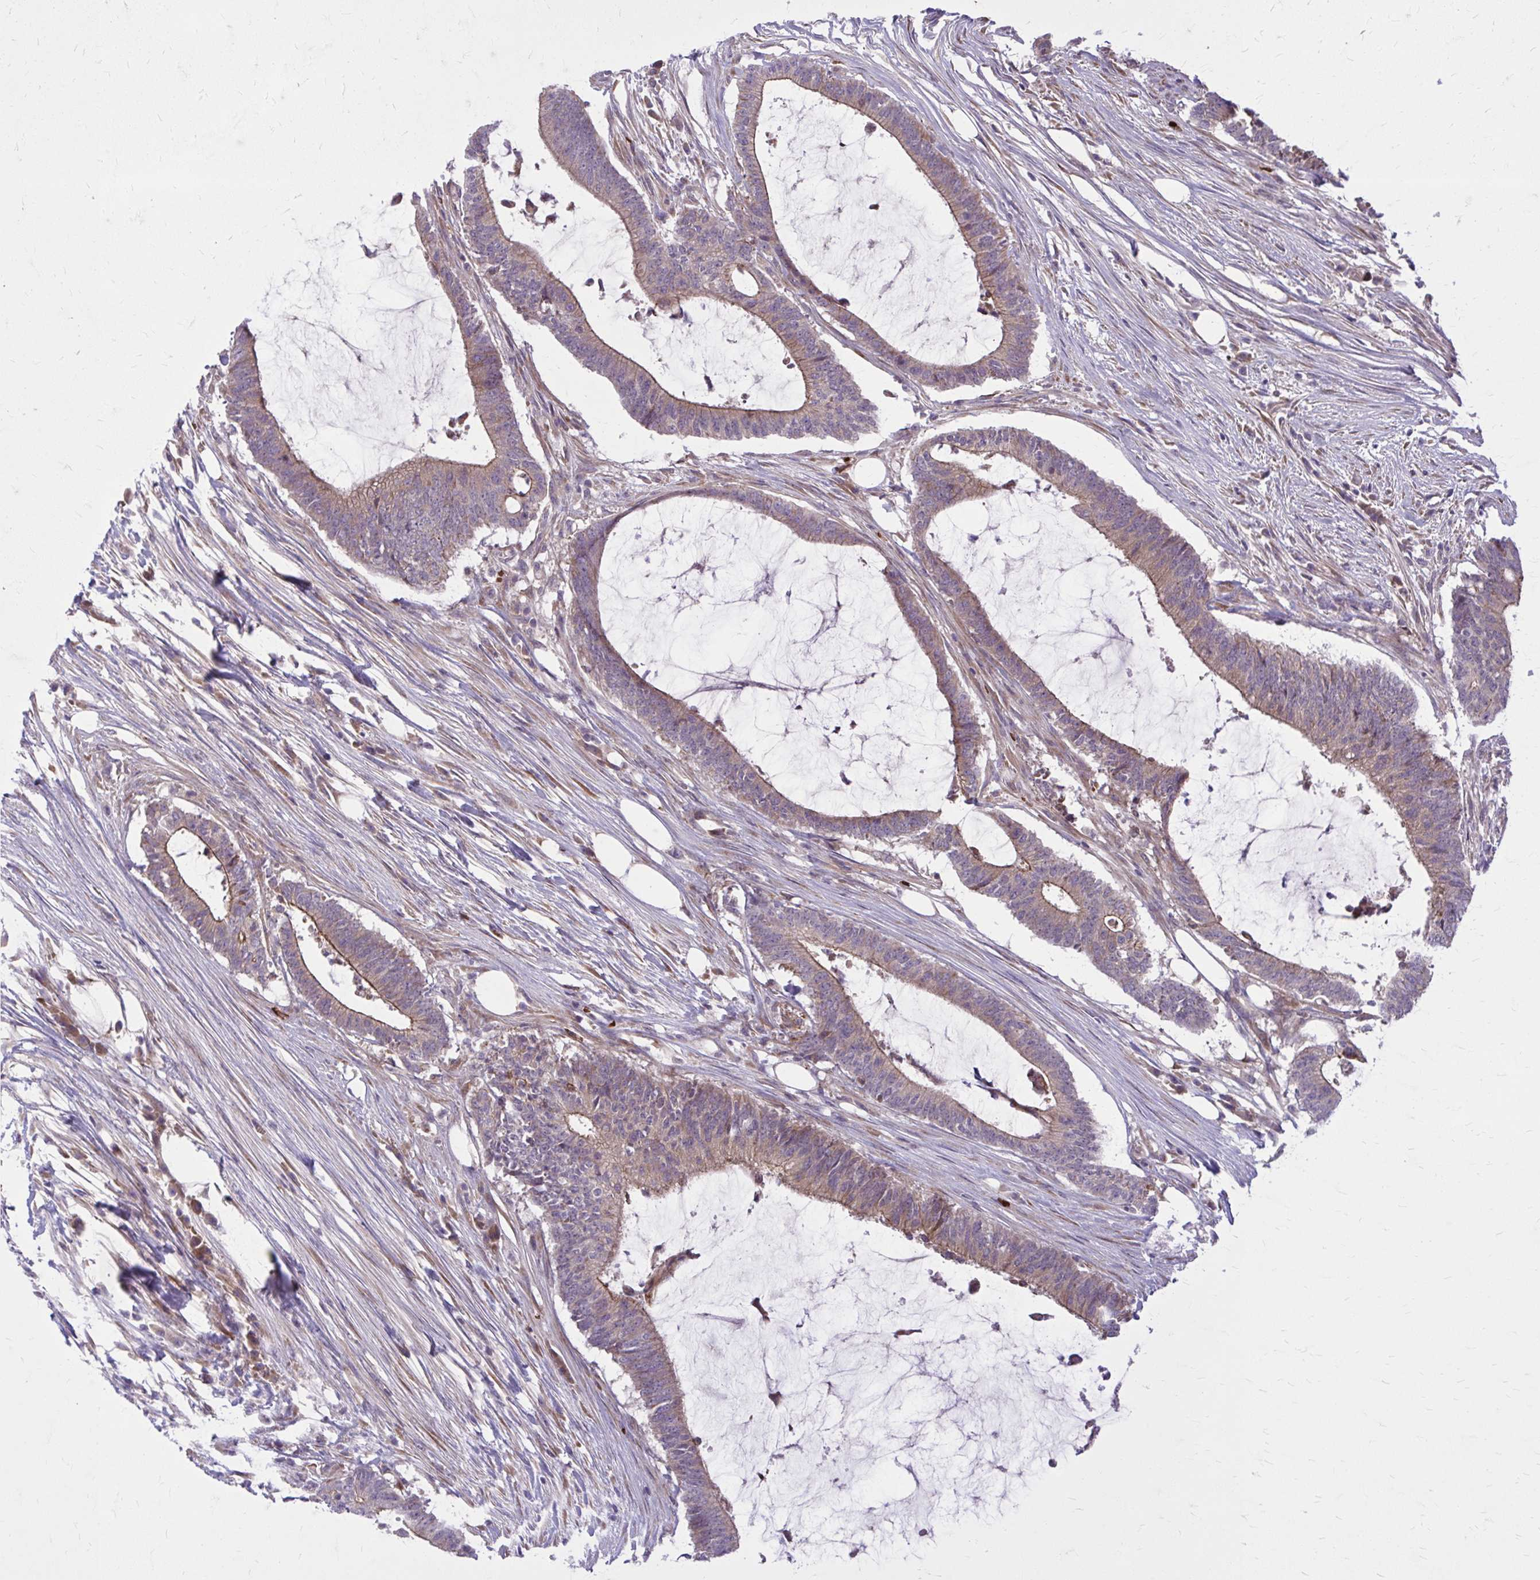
{"staining": {"intensity": "moderate", "quantity": ">75%", "location": "cytoplasmic/membranous"}, "tissue": "colorectal cancer", "cell_type": "Tumor cells", "image_type": "cancer", "snomed": [{"axis": "morphology", "description": "Adenocarcinoma, NOS"}, {"axis": "topography", "description": "Colon"}], "caption": "IHC histopathology image of colorectal cancer stained for a protein (brown), which displays medium levels of moderate cytoplasmic/membranous expression in approximately >75% of tumor cells.", "gene": "SNF8", "patient": {"sex": "female", "age": 43}}